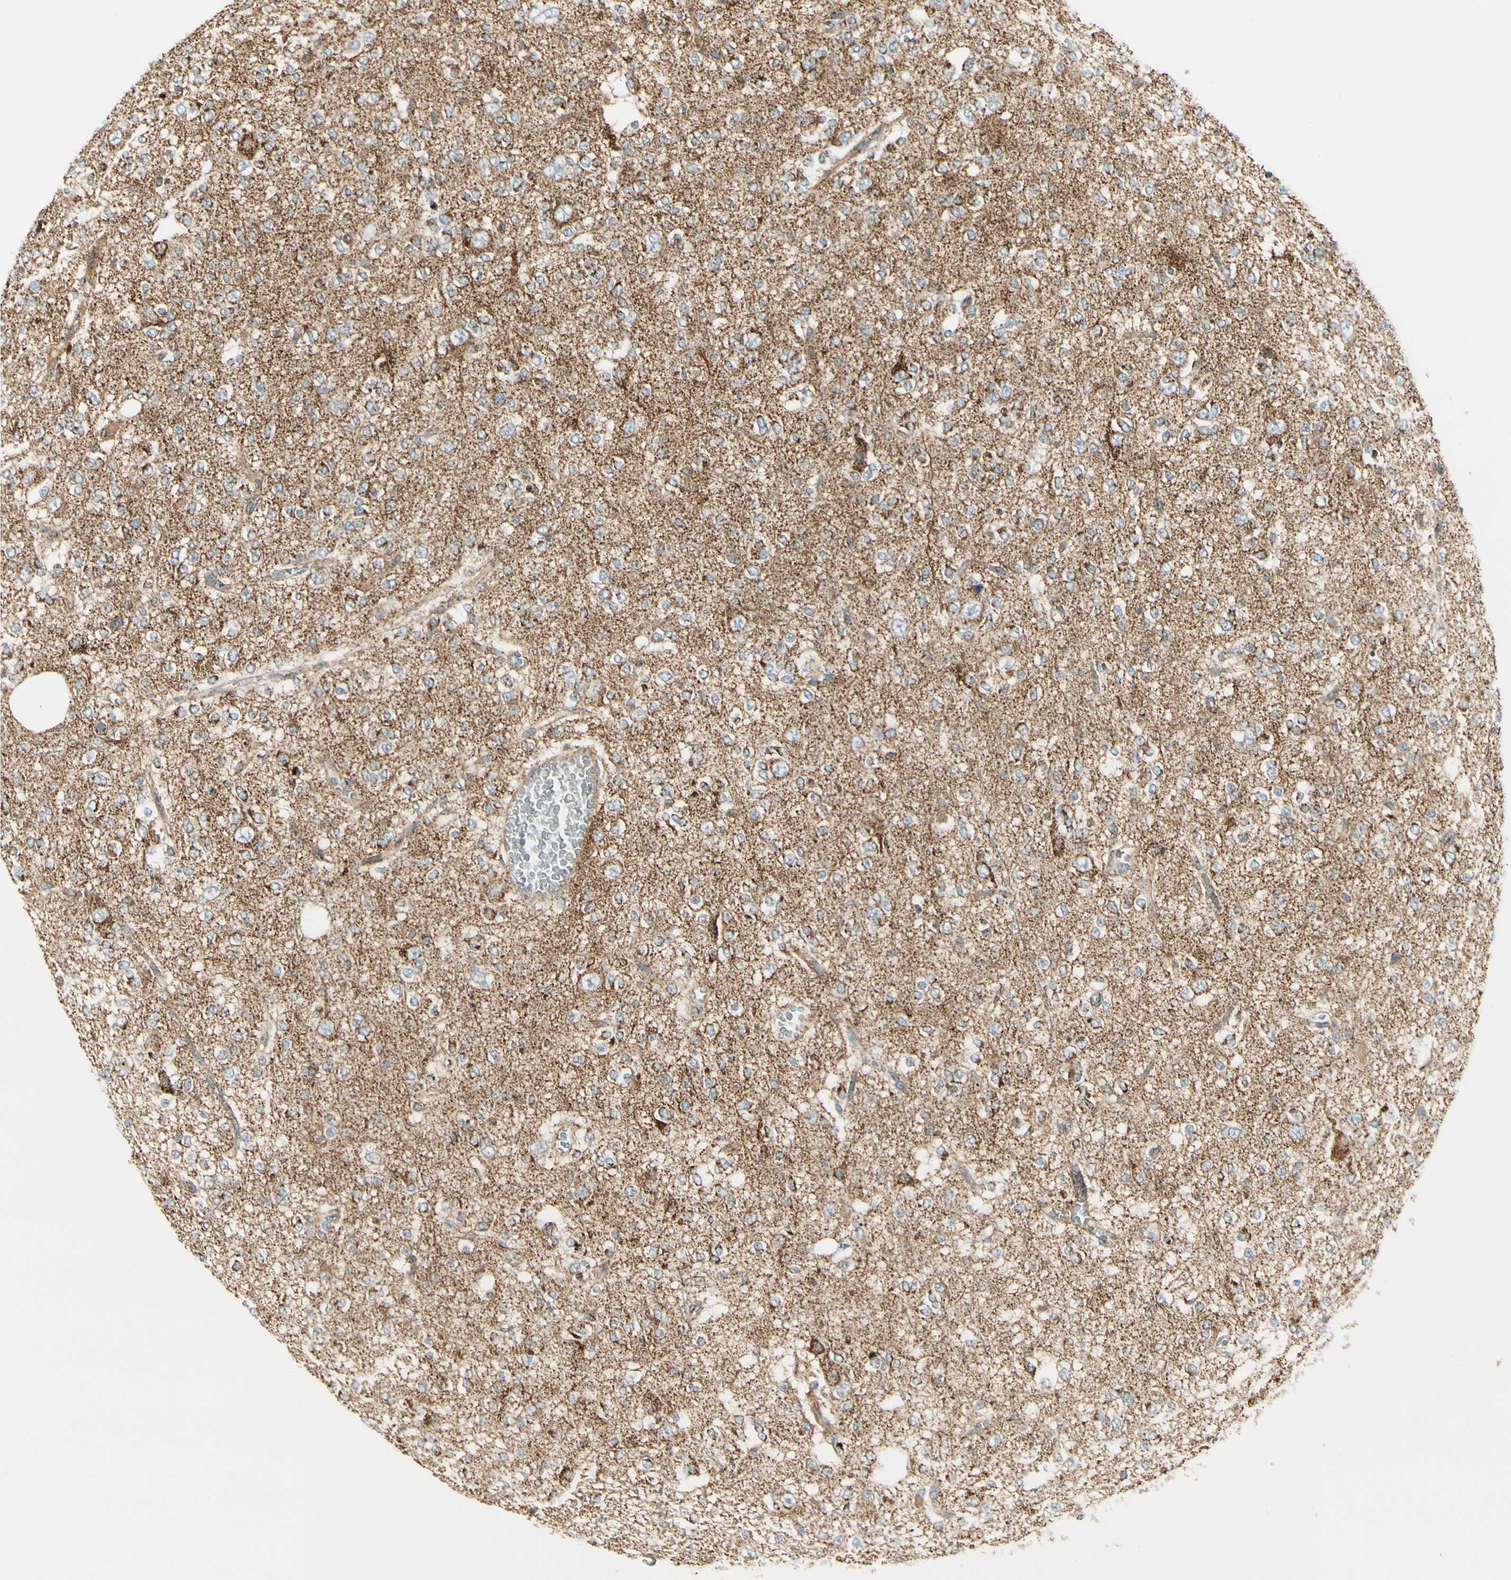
{"staining": {"intensity": "strong", "quantity": ">75%", "location": "cytoplasmic/membranous"}, "tissue": "glioma", "cell_type": "Tumor cells", "image_type": "cancer", "snomed": [{"axis": "morphology", "description": "Glioma, malignant, Low grade"}, {"axis": "topography", "description": "Brain"}], "caption": "Immunohistochemical staining of human malignant low-grade glioma exhibits high levels of strong cytoplasmic/membranous expression in approximately >75% of tumor cells.", "gene": "TBC1D10A", "patient": {"sex": "male", "age": 38}}